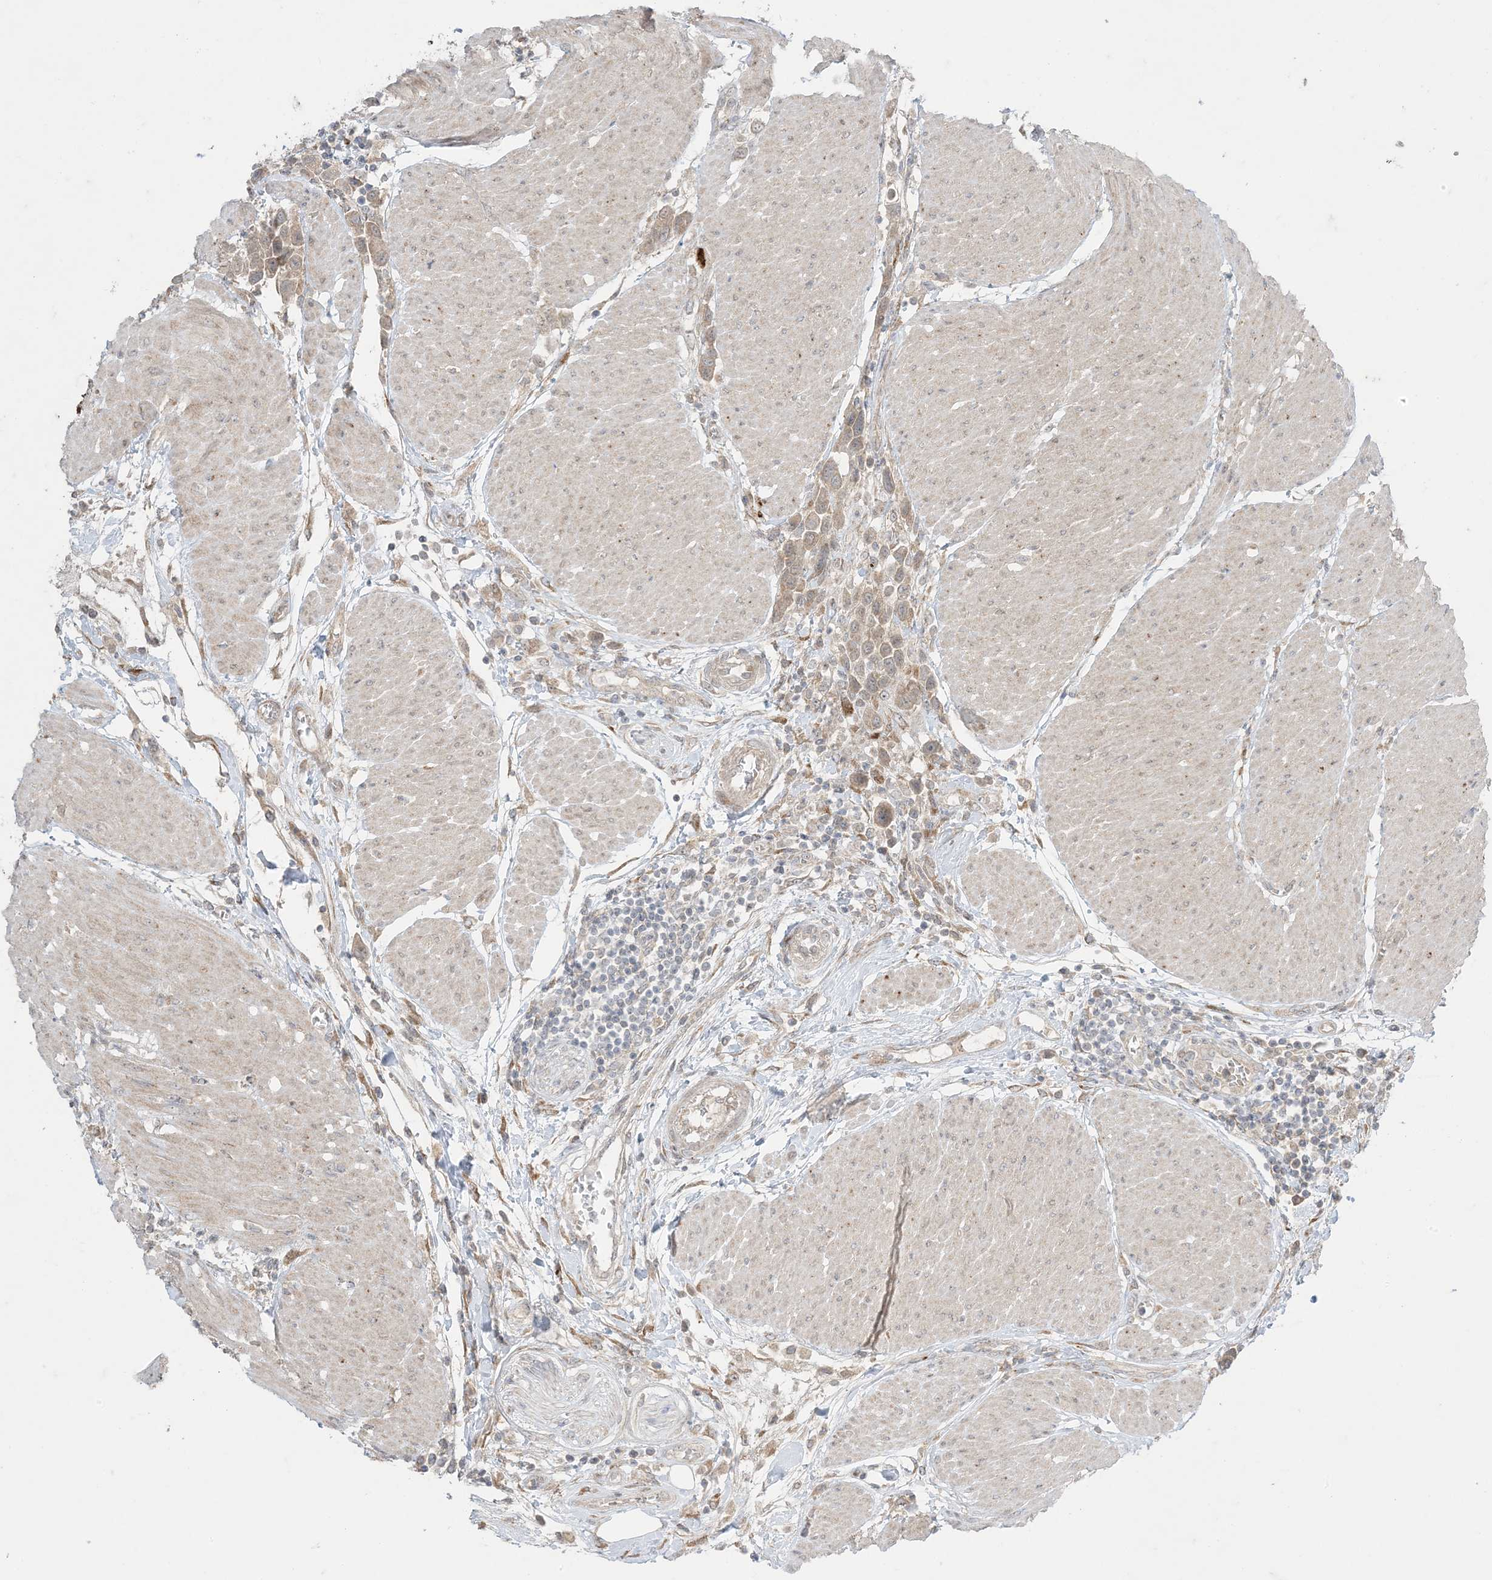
{"staining": {"intensity": "weak", "quantity": "<25%", "location": "cytoplasmic/membranous"}, "tissue": "urothelial cancer", "cell_type": "Tumor cells", "image_type": "cancer", "snomed": [{"axis": "morphology", "description": "Urothelial carcinoma, High grade"}, {"axis": "topography", "description": "Urinary bladder"}], "caption": "An immunohistochemistry (IHC) image of urothelial carcinoma (high-grade) is shown. There is no staining in tumor cells of urothelial carcinoma (high-grade). (Stains: DAB IHC with hematoxylin counter stain, Microscopy: brightfield microscopy at high magnification).", "gene": "ODC1", "patient": {"sex": "male", "age": 50}}